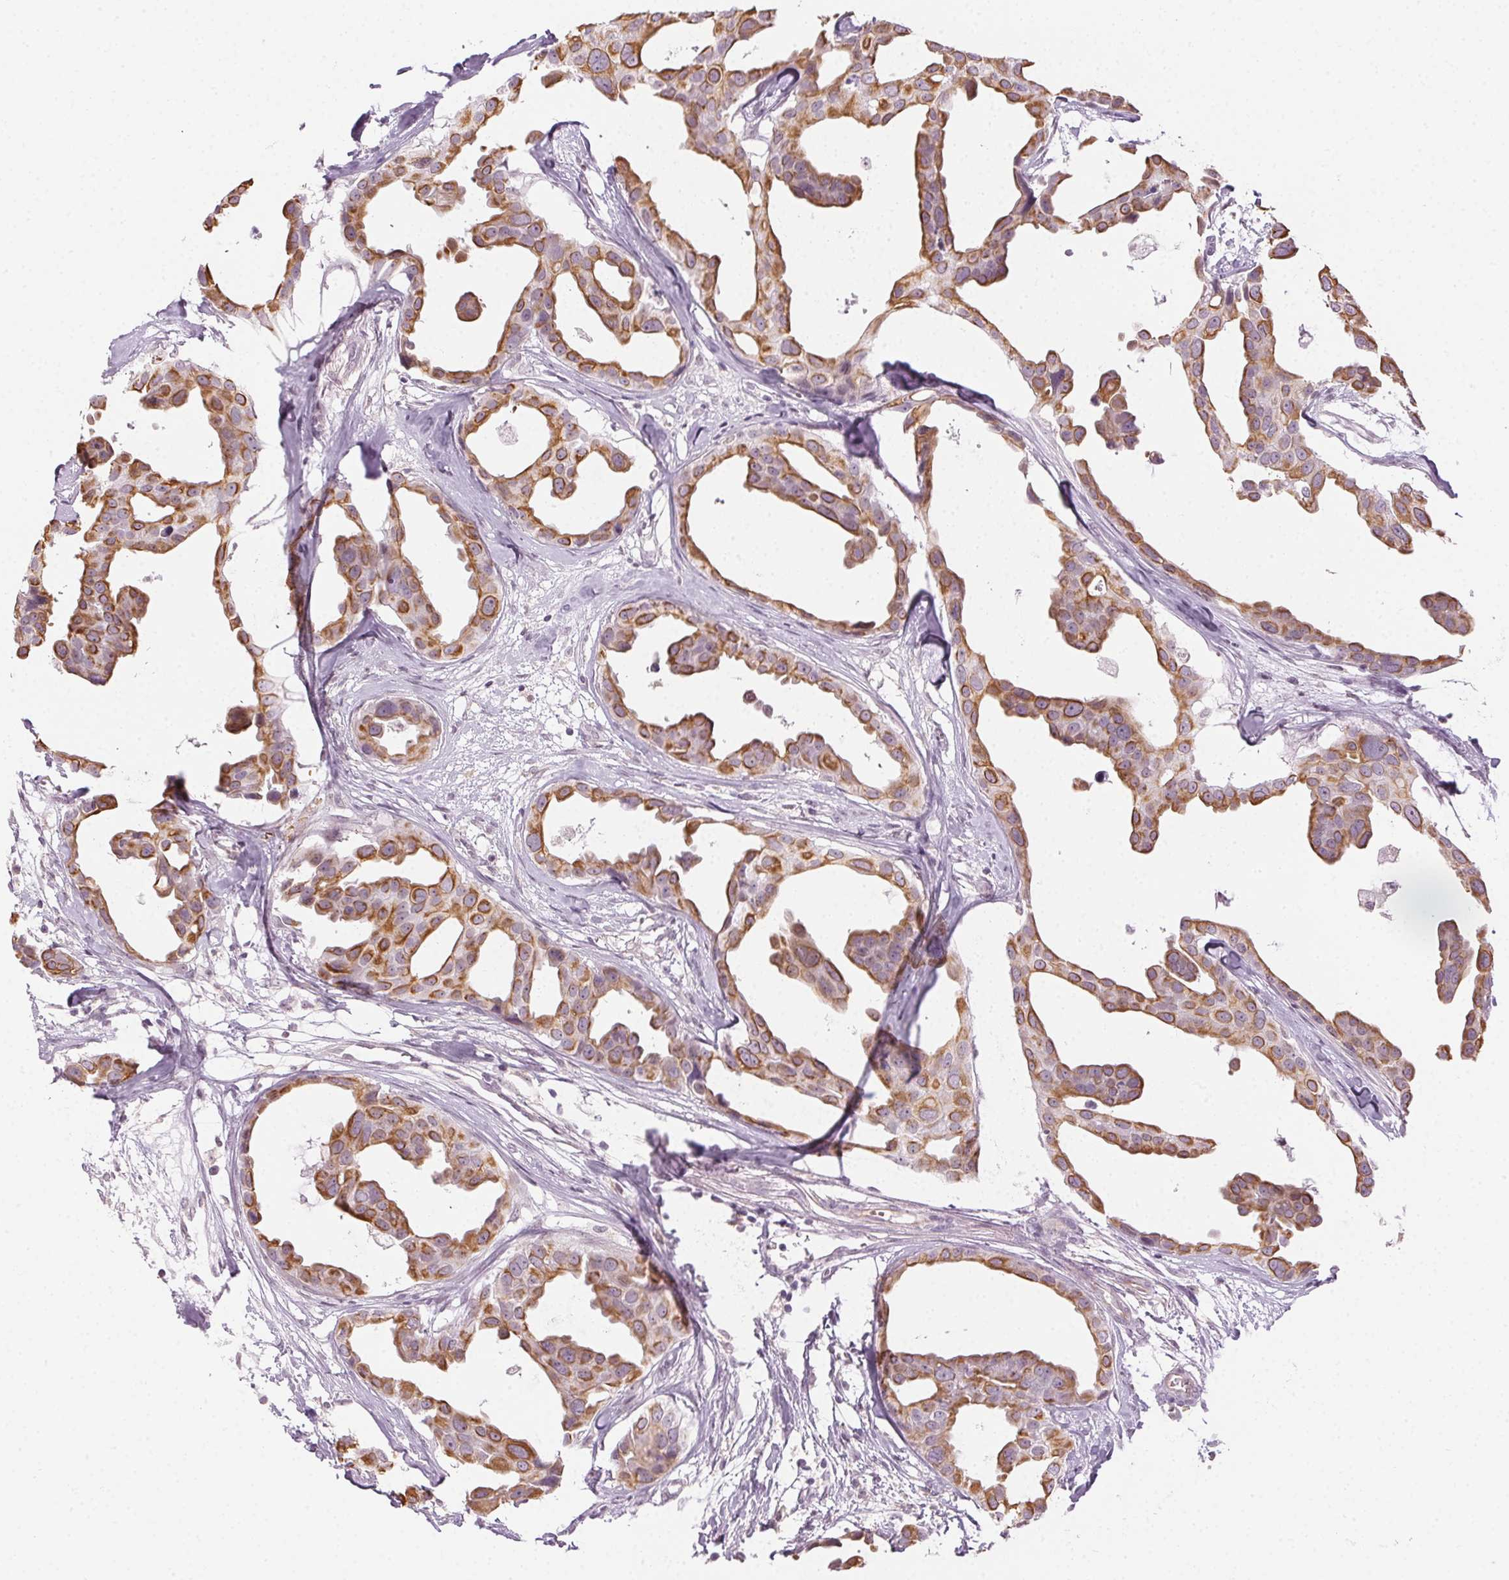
{"staining": {"intensity": "moderate", "quantity": ">75%", "location": "cytoplasmic/membranous"}, "tissue": "breast cancer", "cell_type": "Tumor cells", "image_type": "cancer", "snomed": [{"axis": "morphology", "description": "Duct carcinoma"}, {"axis": "topography", "description": "Breast"}], "caption": "The micrograph displays immunohistochemical staining of intraductal carcinoma (breast). There is moderate cytoplasmic/membranous expression is seen in approximately >75% of tumor cells. The protein is stained brown, and the nuclei are stained in blue (DAB IHC with brightfield microscopy, high magnification).", "gene": "AIF1L", "patient": {"sex": "female", "age": 38}}